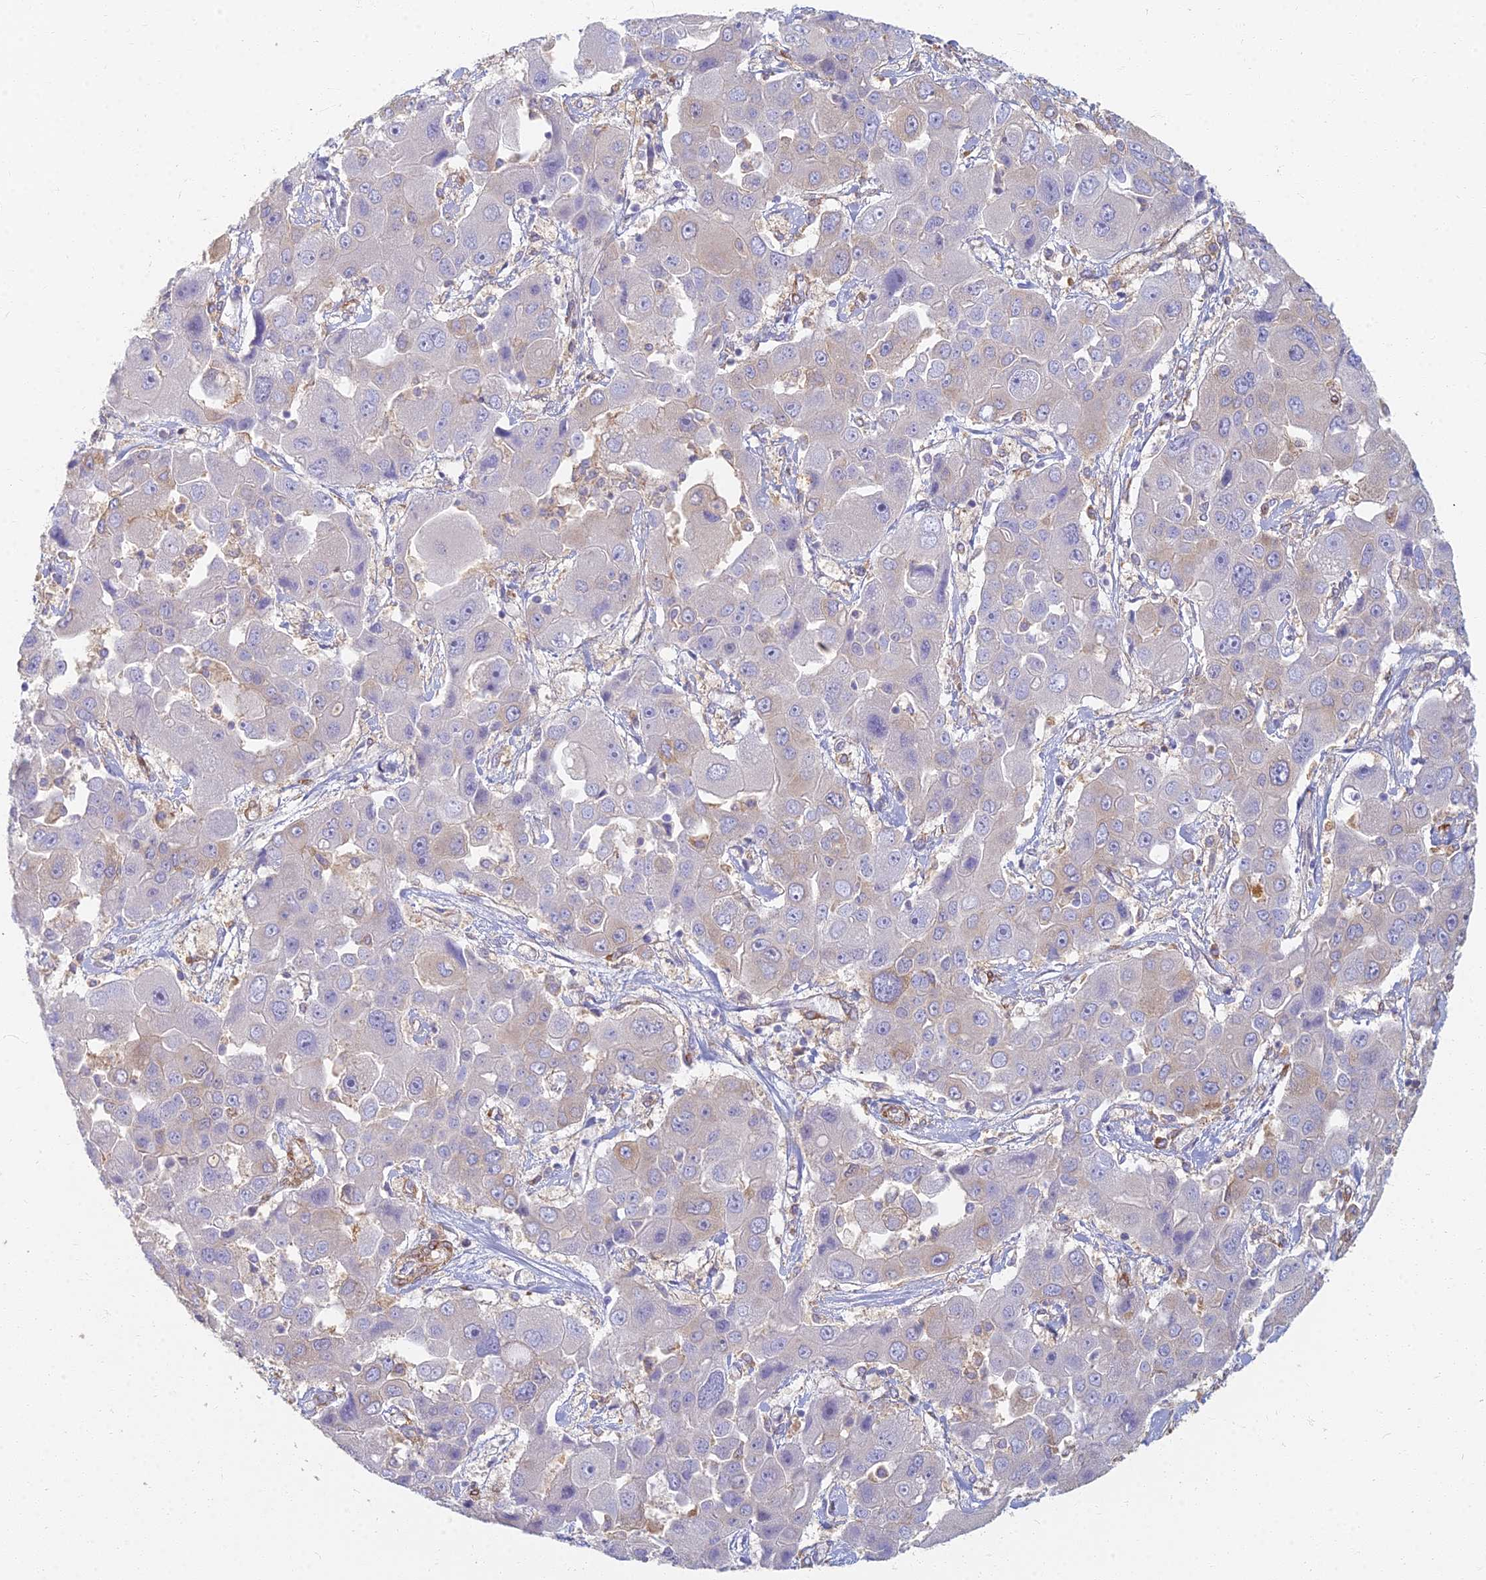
{"staining": {"intensity": "weak", "quantity": "<25%", "location": "cytoplasmic/membranous"}, "tissue": "liver cancer", "cell_type": "Tumor cells", "image_type": "cancer", "snomed": [{"axis": "morphology", "description": "Cholangiocarcinoma"}, {"axis": "topography", "description": "Liver"}], "caption": "The photomicrograph demonstrates no significant expression in tumor cells of cholangiocarcinoma (liver).", "gene": "RBSN", "patient": {"sex": "male", "age": 67}}